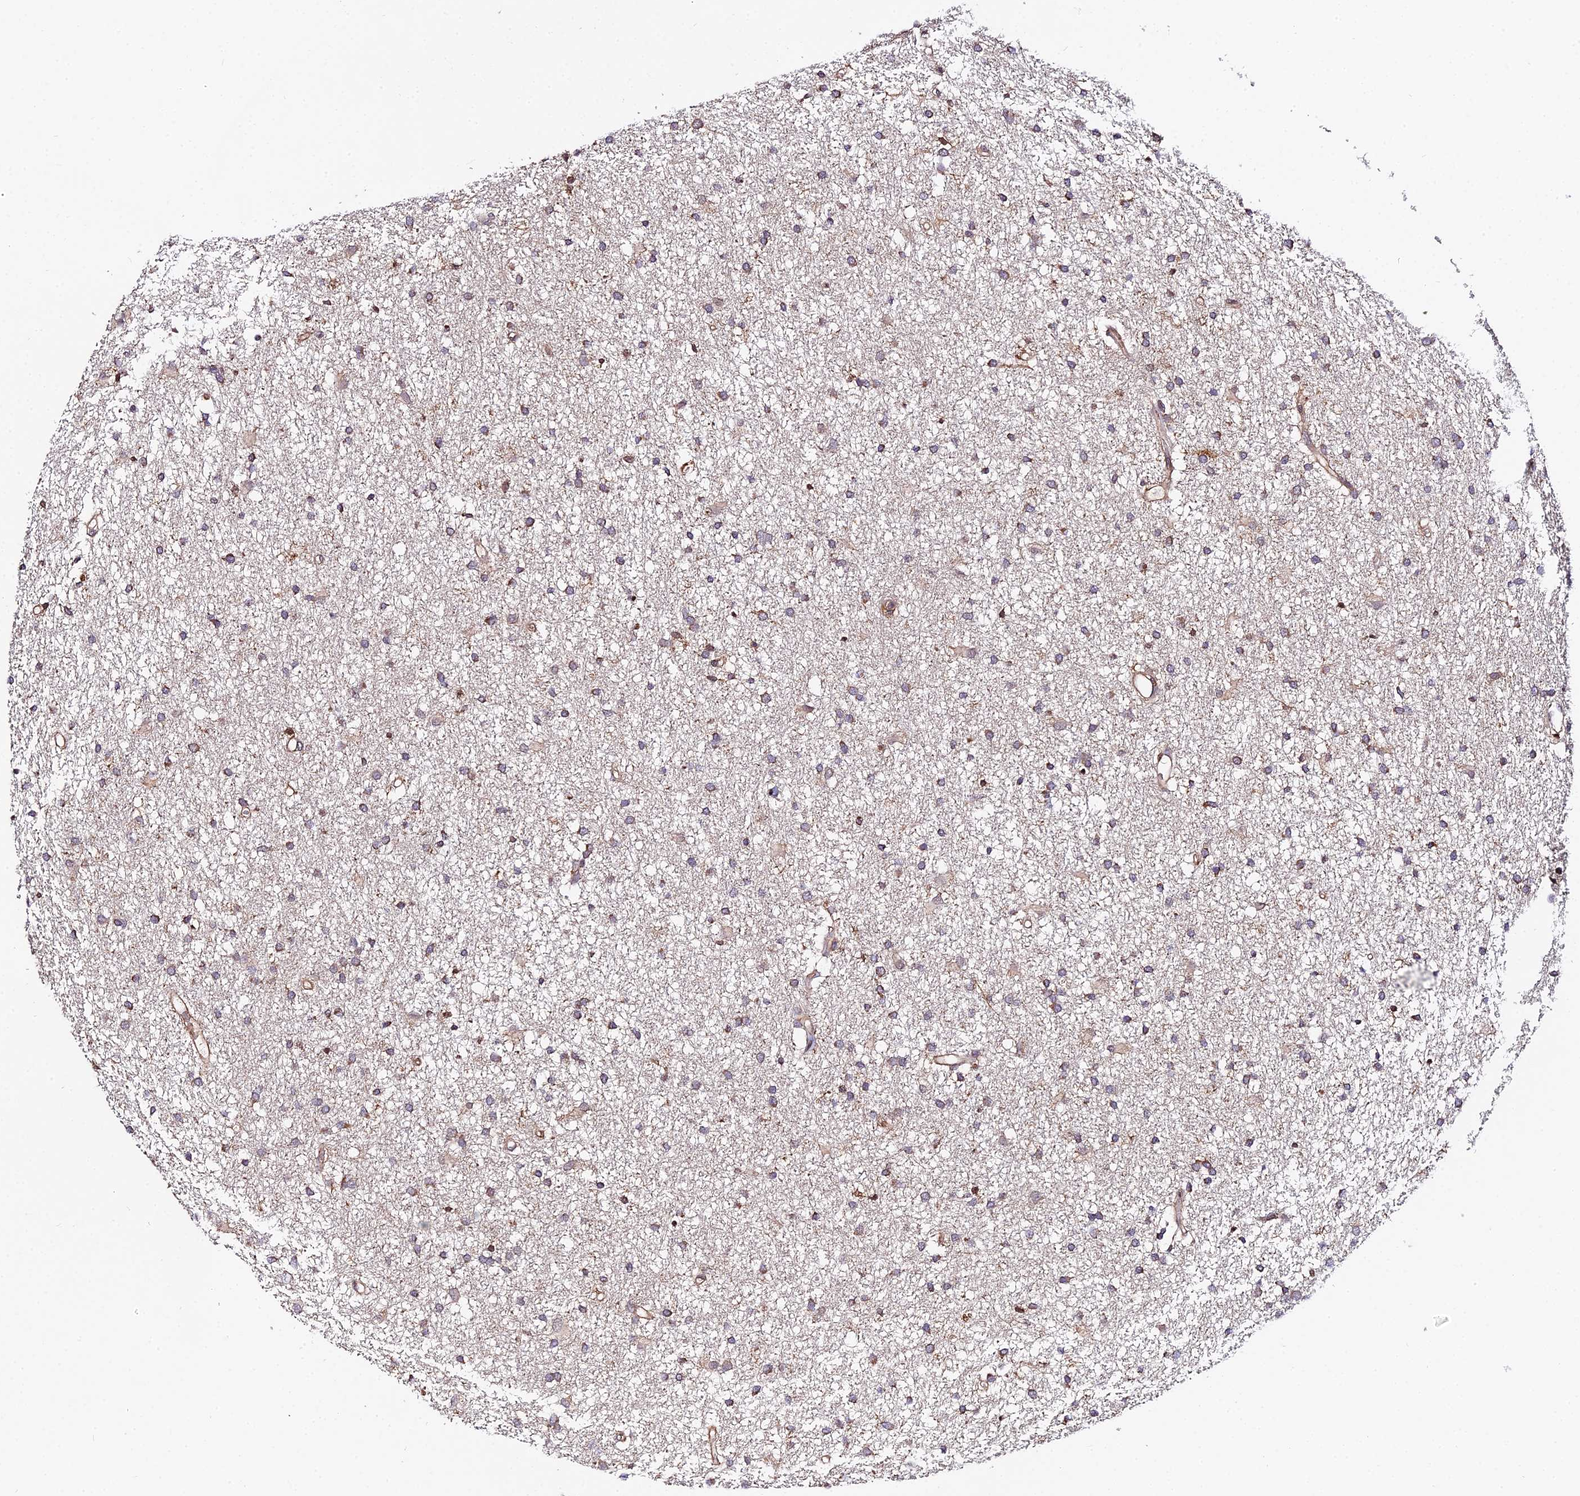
{"staining": {"intensity": "moderate", "quantity": "25%-75%", "location": "cytoplasmic/membranous"}, "tissue": "glioma", "cell_type": "Tumor cells", "image_type": "cancer", "snomed": [{"axis": "morphology", "description": "Glioma, malignant, High grade"}, {"axis": "topography", "description": "Brain"}], "caption": "Moderate cytoplasmic/membranous expression is seen in about 25%-75% of tumor cells in glioma. The protein of interest is stained brown, and the nuclei are stained in blue (DAB (3,3'-diaminobenzidine) IHC with brightfield microscopy, high magnification).", "gene": "ZBED8", "patient": {"sex": "male", "age": 77}}